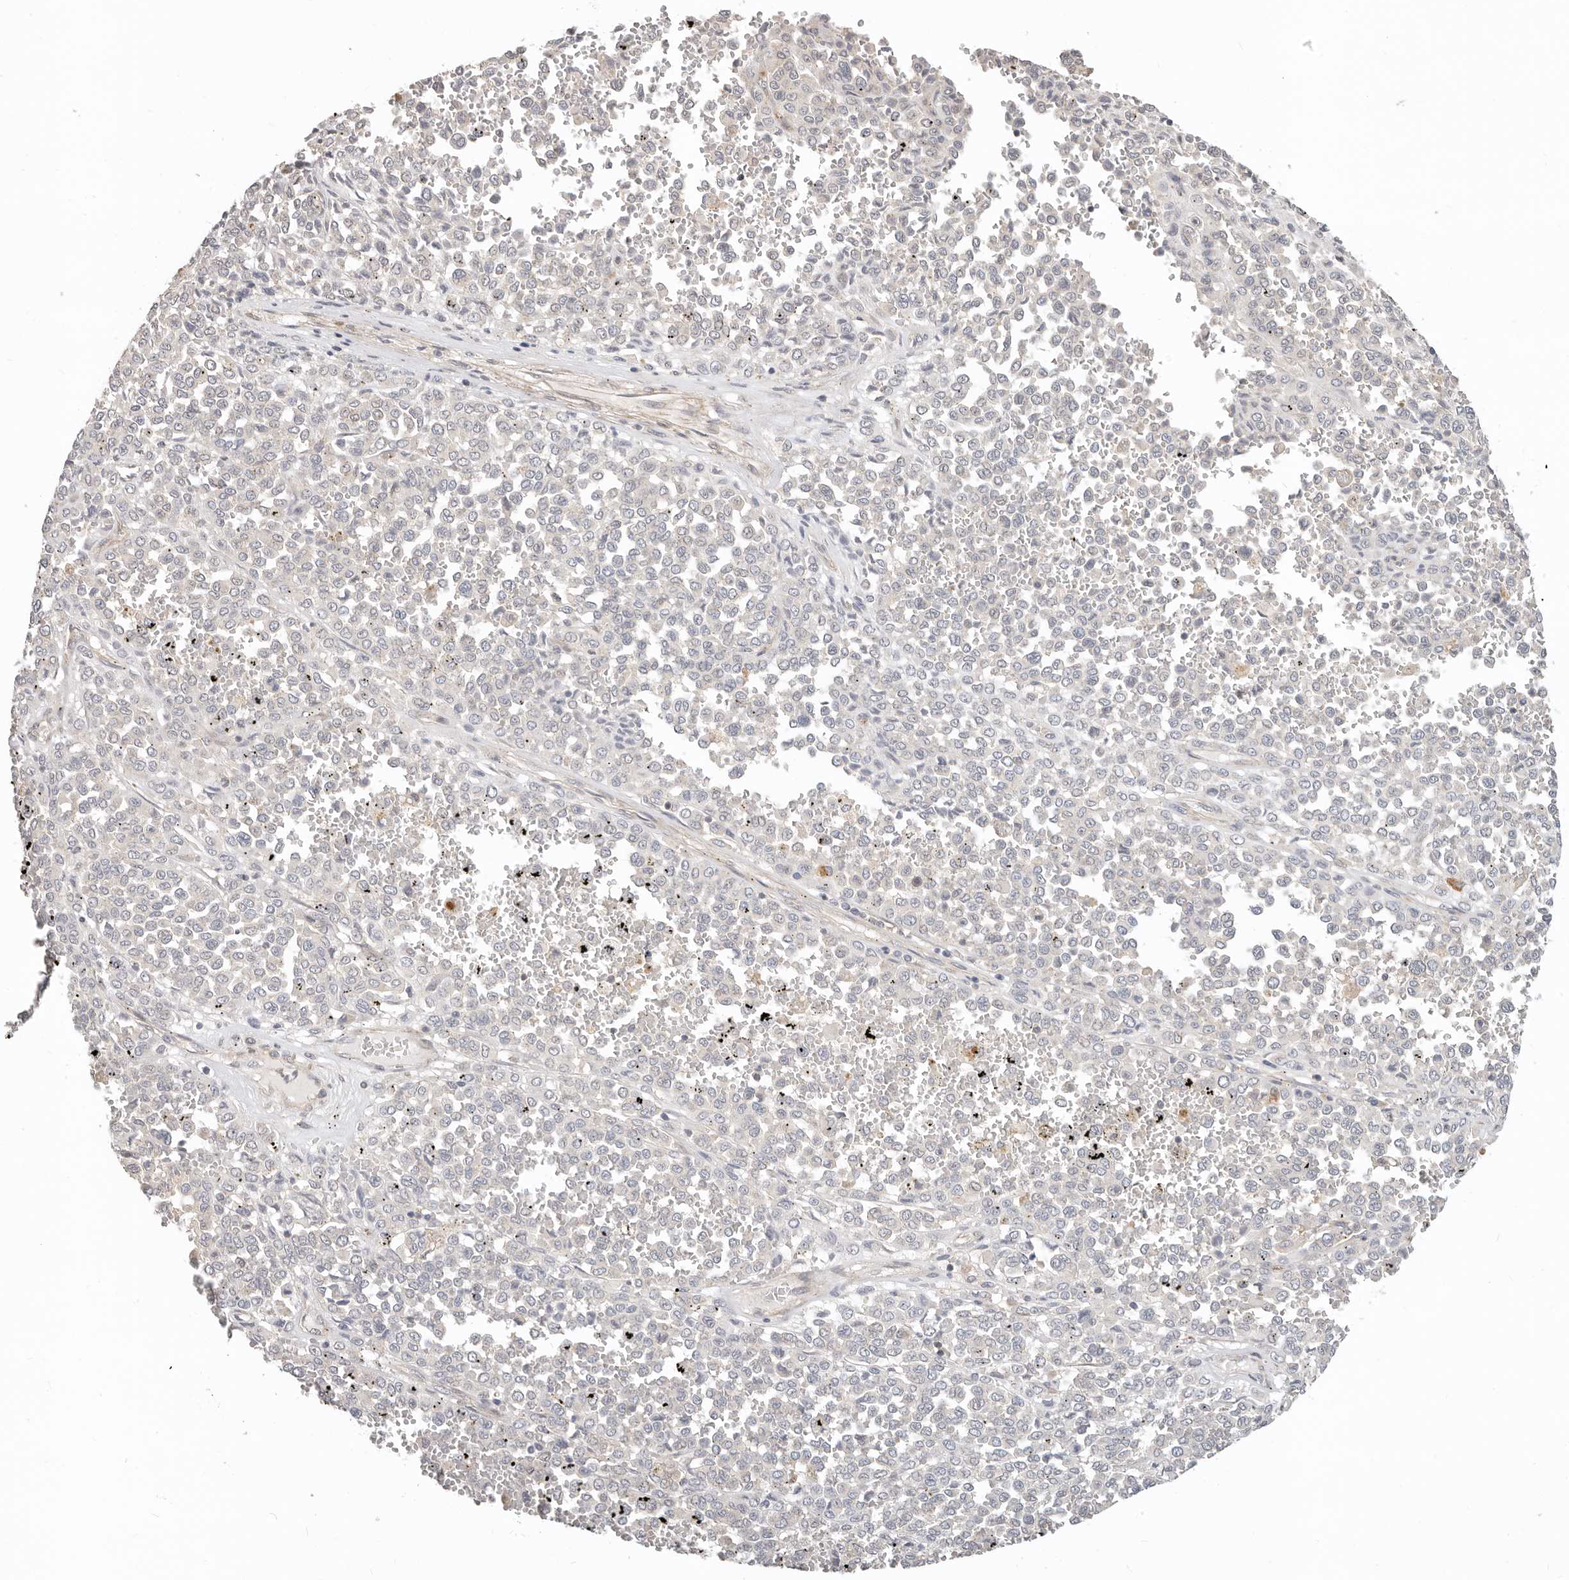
{"staining": {"intensity": "negative", "quantity": "none", "location": "none"}, "tissue": "melanoma", "cell_type": "Tumor cells", "image_type": "cancer", "snomed": [{"axis": "morphology", "description": "Malignant melanoma, Metastatic site"}, {"axis": "topography", "description": "Pancreas"}], "caption": "Tumor cells are negative for brown protein staining in melanoma.", "gene": "ZRANB1", "patient": {"sex": "female", "age": 30}}